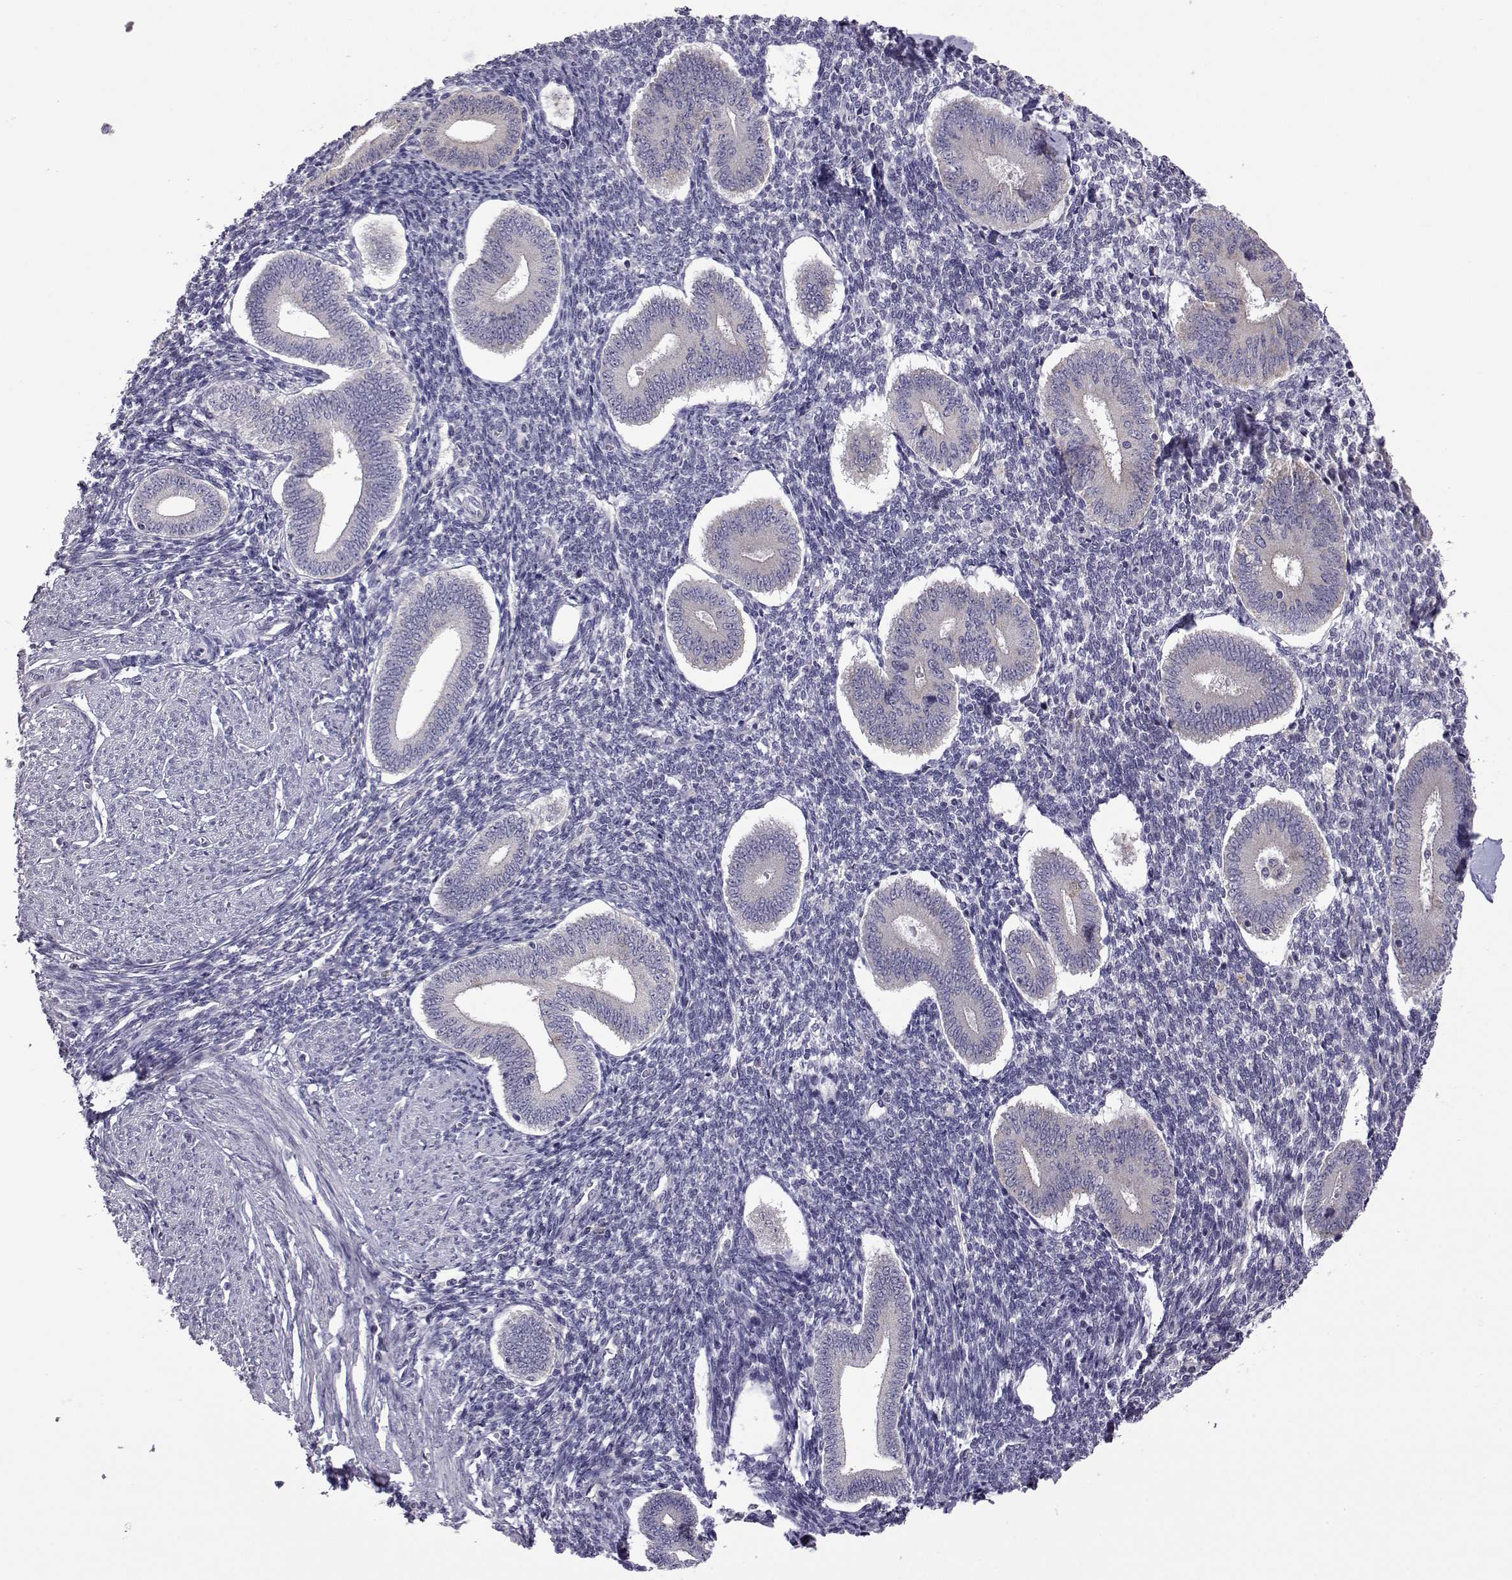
{"staining": {"intensity": "negative", "quantity": "none", "location": "none"}, "tissue": "endometrium", "cell_type": "Cells in endometrial stroma", "image_type": "normal", "snomed": [{"axis": "morphology", "description": "Normal tissue, NOS"}, {"axis": "topography", "description": "Endometrium"}], "caption": "Cells in endometrial stroma show no significant protein expression in normal endometrium. Nuclei are stained in blue.", "gene": "VGF", "patient": {"sex": "female", "age": 40}}